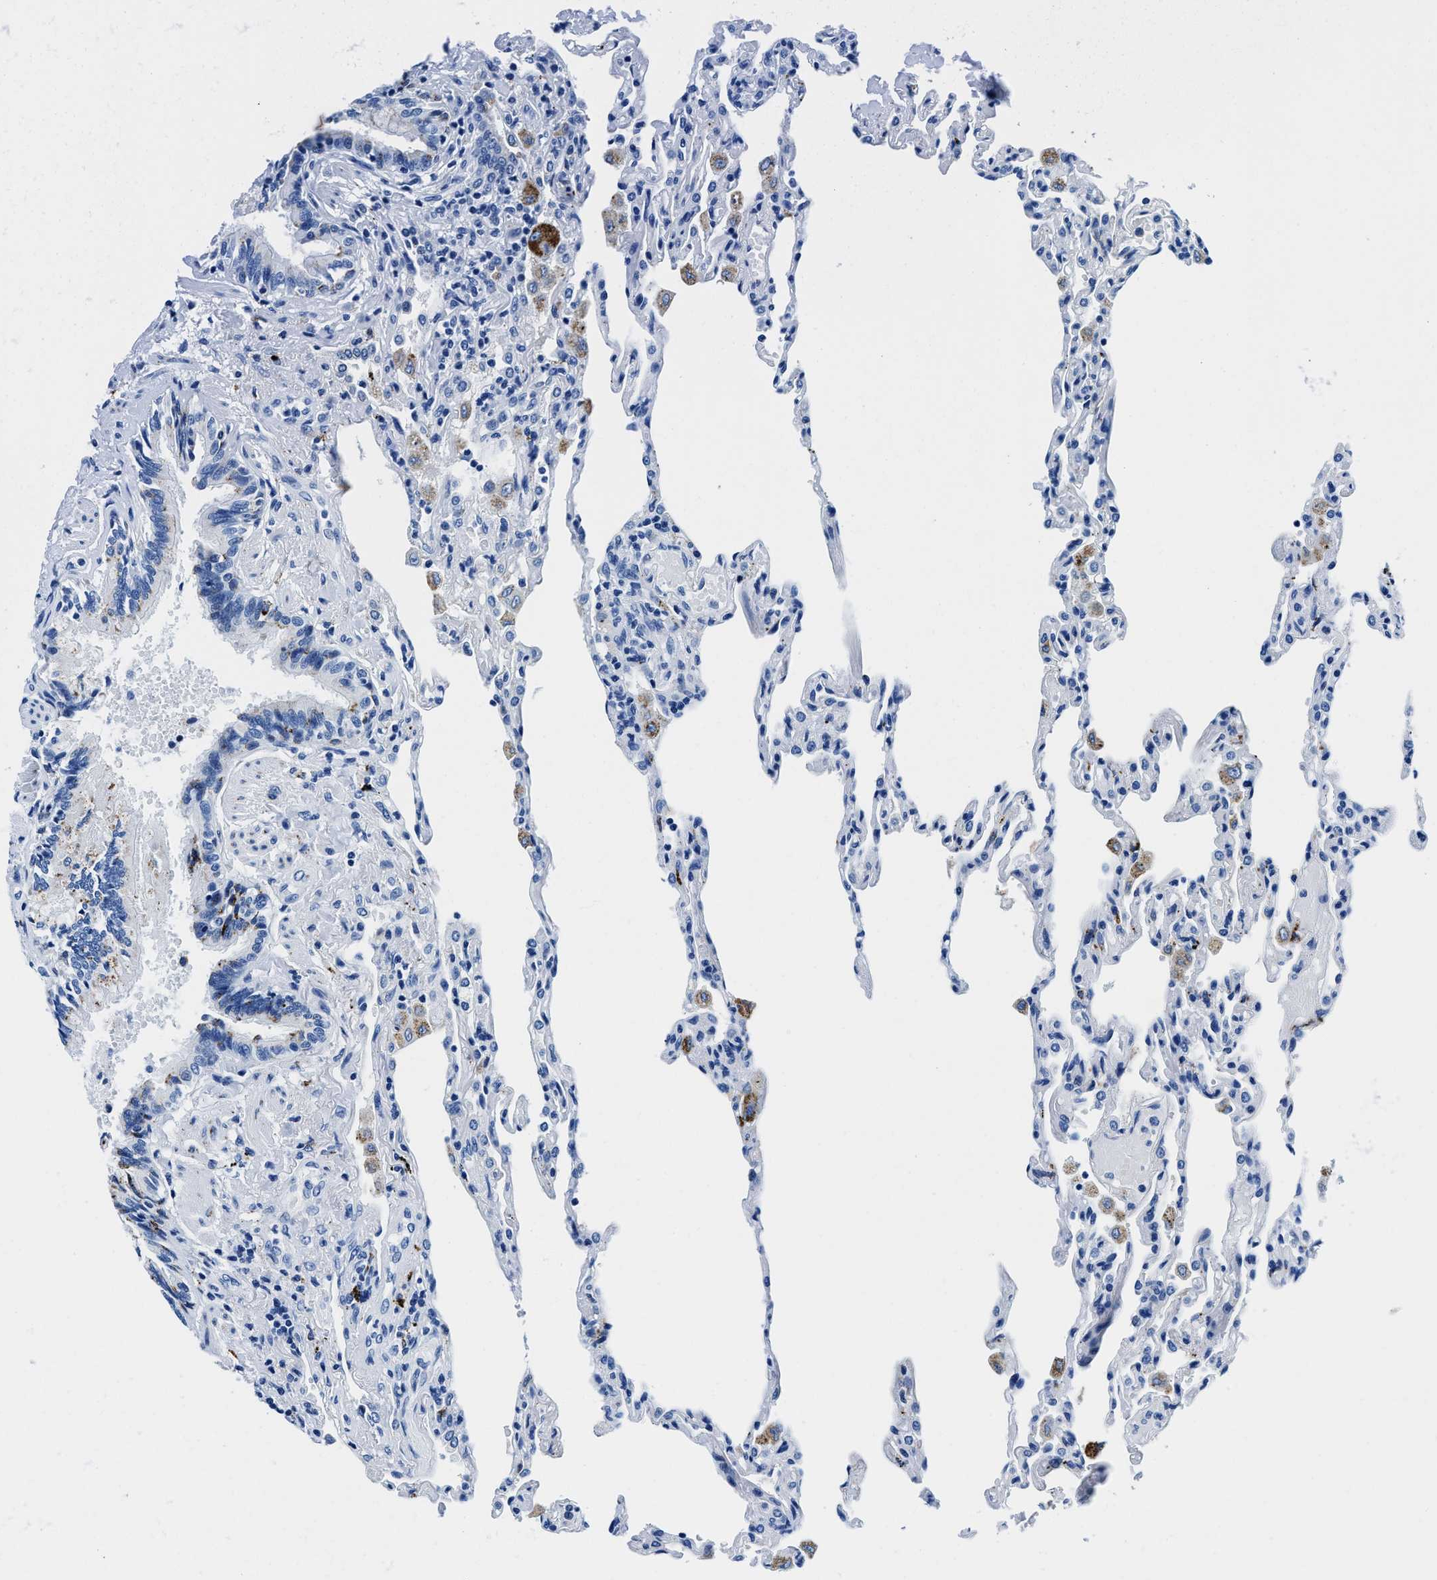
{"staining": {"intensity": "negative", "quantity": "none", "location": "none"}, "tissue": "lung", "cell_type": "Alveolar cells", "image_type": "normal", "snomed": [{"axis": "morphology", "description": "Normal tissue, NOS"}, {"axis": "topography", "description": "Lung"}], "caption": "Human lung stained for a protein using immunohistochemistry displays no positivity in alveolar cells.", "gene": "OR14K1", "patient": {"sex": "male", "age": 59}}